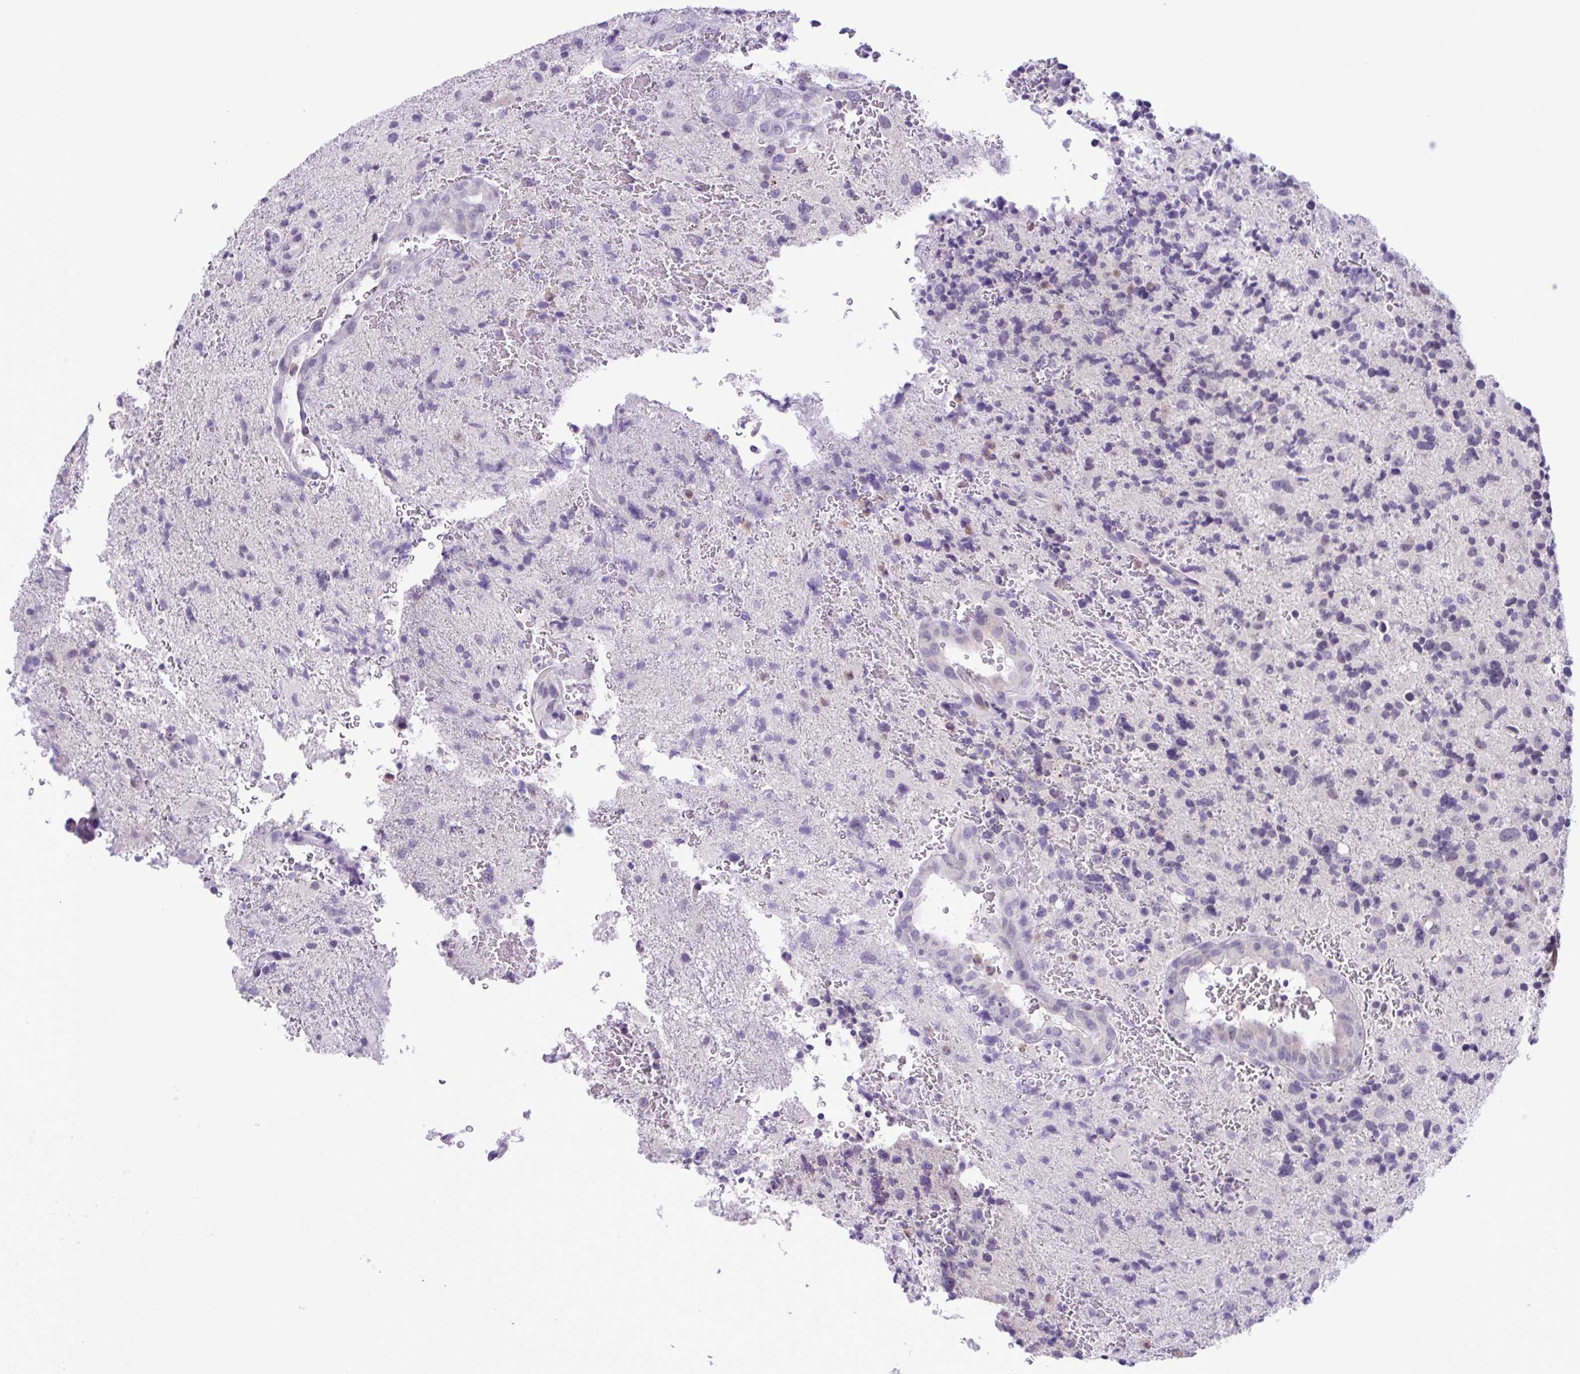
{"staining": {"intensity": "negative", "quantity": "none", "location": "none"}, "tissue": "glioma", "cell_type": "Tumor cells", "image_type": "cancer", "snomed": [{"axis": "morphology", "description": "Glioma, malignant, High grade"}, {"axis": "topography", "description": "Brain"}], "caption": "Tumor cells are negative for protein expression in human malignant glioma (high-grade).", "gene": "WNT9B", "patient": {"sex": "male", "age": 53}}